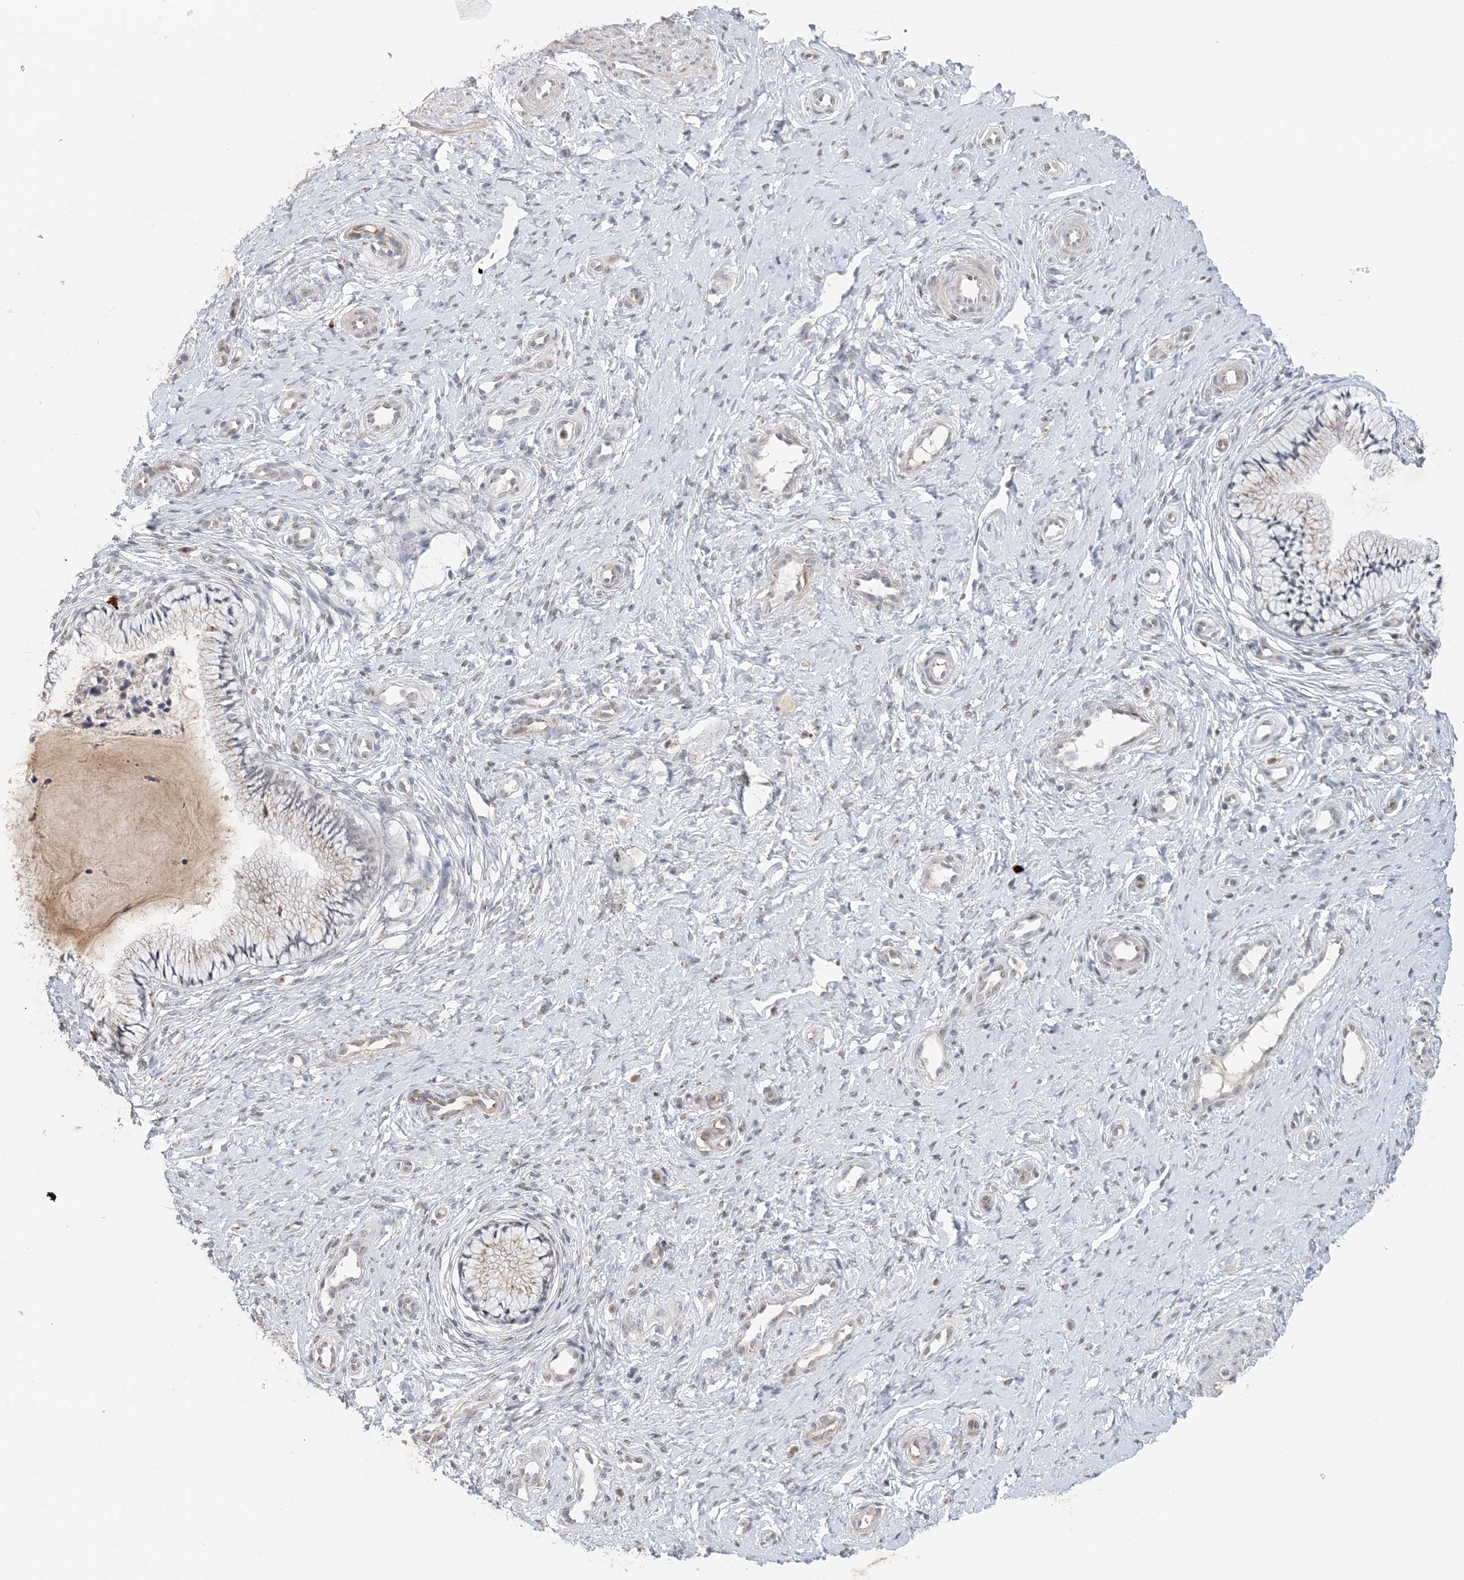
{"staining": {"intensity": "weak", "quantity": "25%-75%", "location": "cytoplasmic/membranous"}, "tissue": "cervix", "cell_type": "Glandular cells", "image_type": "normal", "snomed": [{"axis": "morphology", "description": "Normal tissue, NOS"}, {"axis": "topography", "description": "Cervix"}], "caption": "Protein expression analysis of unremarkable human cervix reveals weak cytoplasmic/membranous staining in about 25%-75% of glandular cells. (DAB IHC with brightfield microscopy, high magnification).", "gene": "ZCCHC4", "patient": {"sex": "female", "age": 36}}